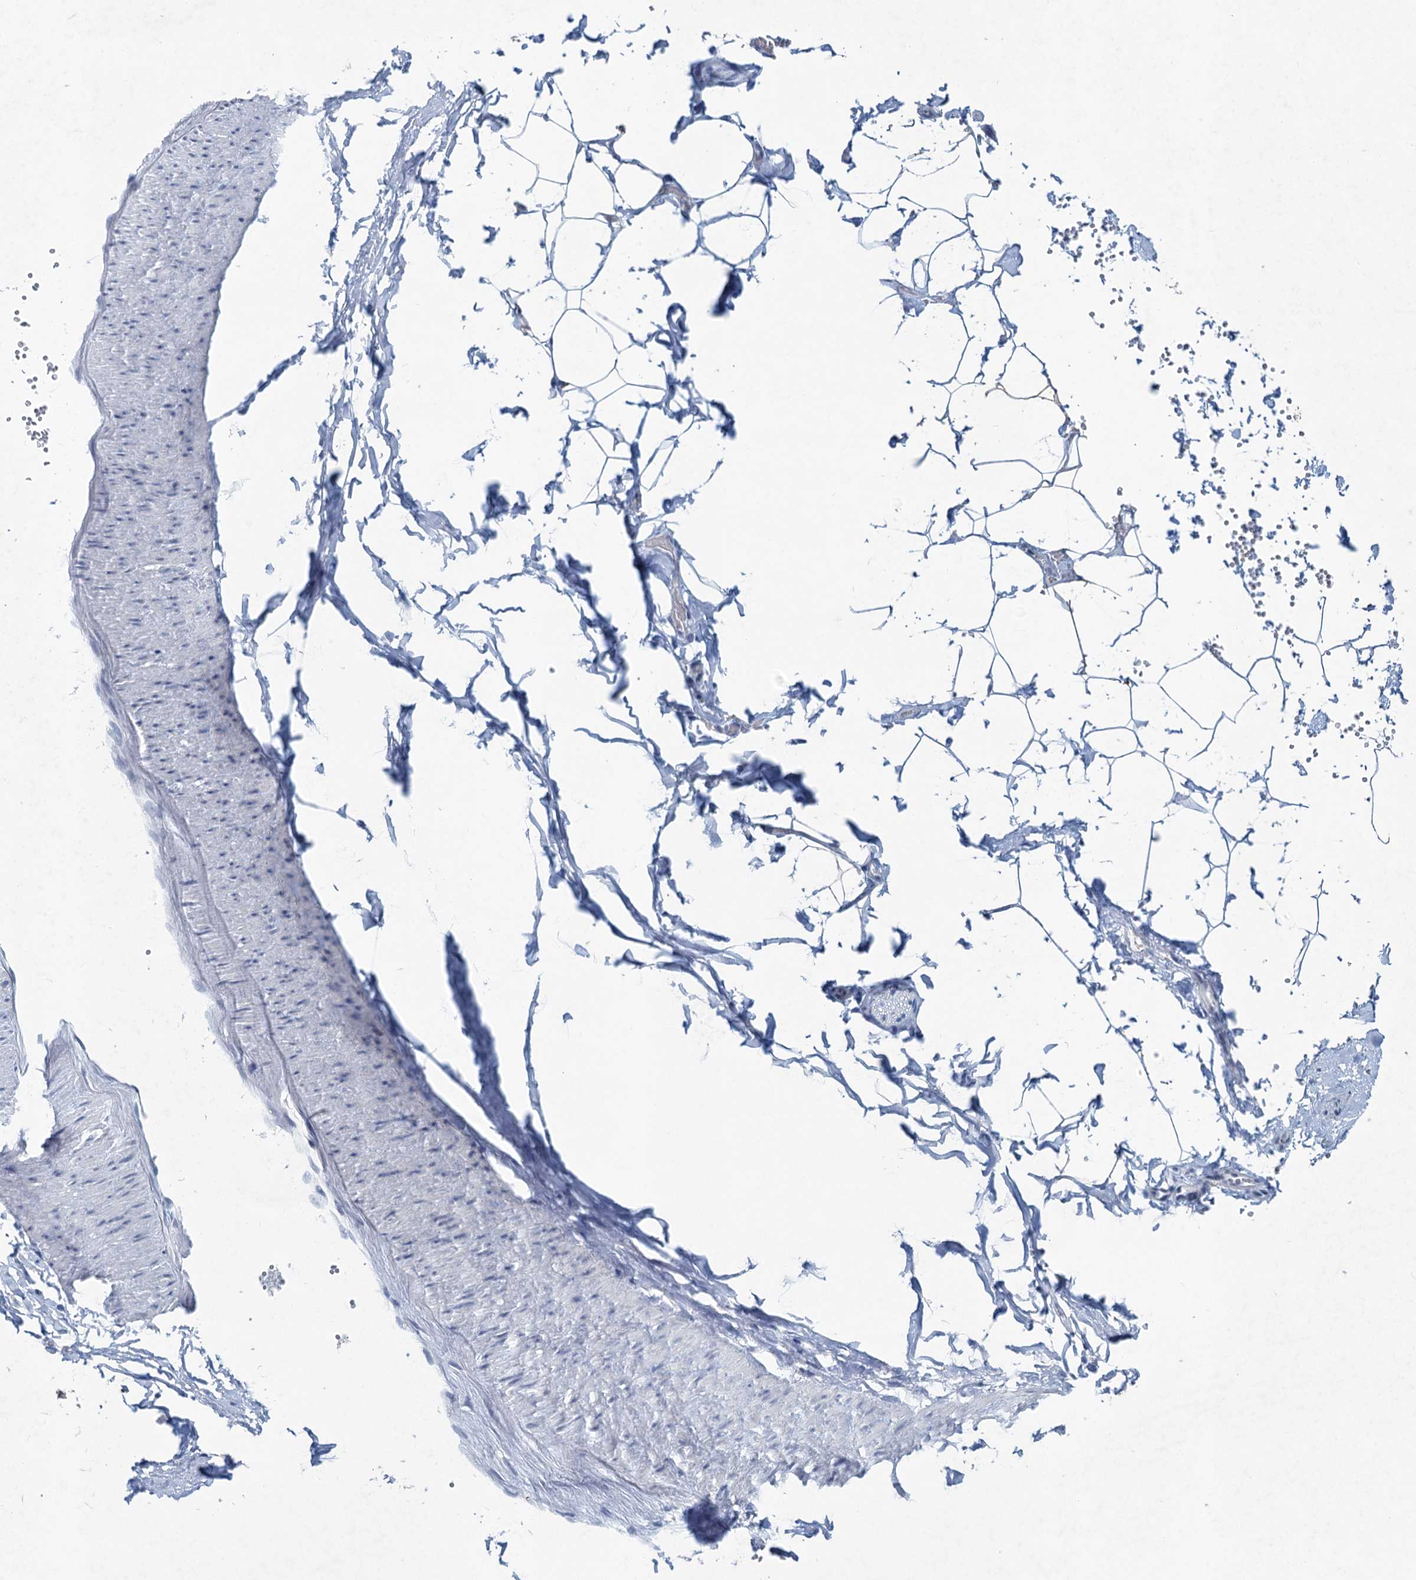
{"staining": {"intensity": "negative", "quantity": "none", "location": "none"}, "tissue": "adipose tissue", "cell_type": "Adipocytes", "image_type": "normal", "snomed": [{"axis": "morphology", "description": "Normal tissue, NOS"}, {"axis": "topography", "description": "Gallbladder"}, {"axis": "topography", "description": "Peripheral nerve tissue"}], "caption": "Photomicrograph shows no significant protein positivity in adipocytes of normal adipose tissue. Brightfield microscopy of immunohistochemistry (IHC) stained with DAB (3,3'-diaminobenzidine) (brown) and hematoxylin (blue), captured at high magnification.", "gene": "ENSG00000230707", "patient": {"sex": "male", "age": 38}}